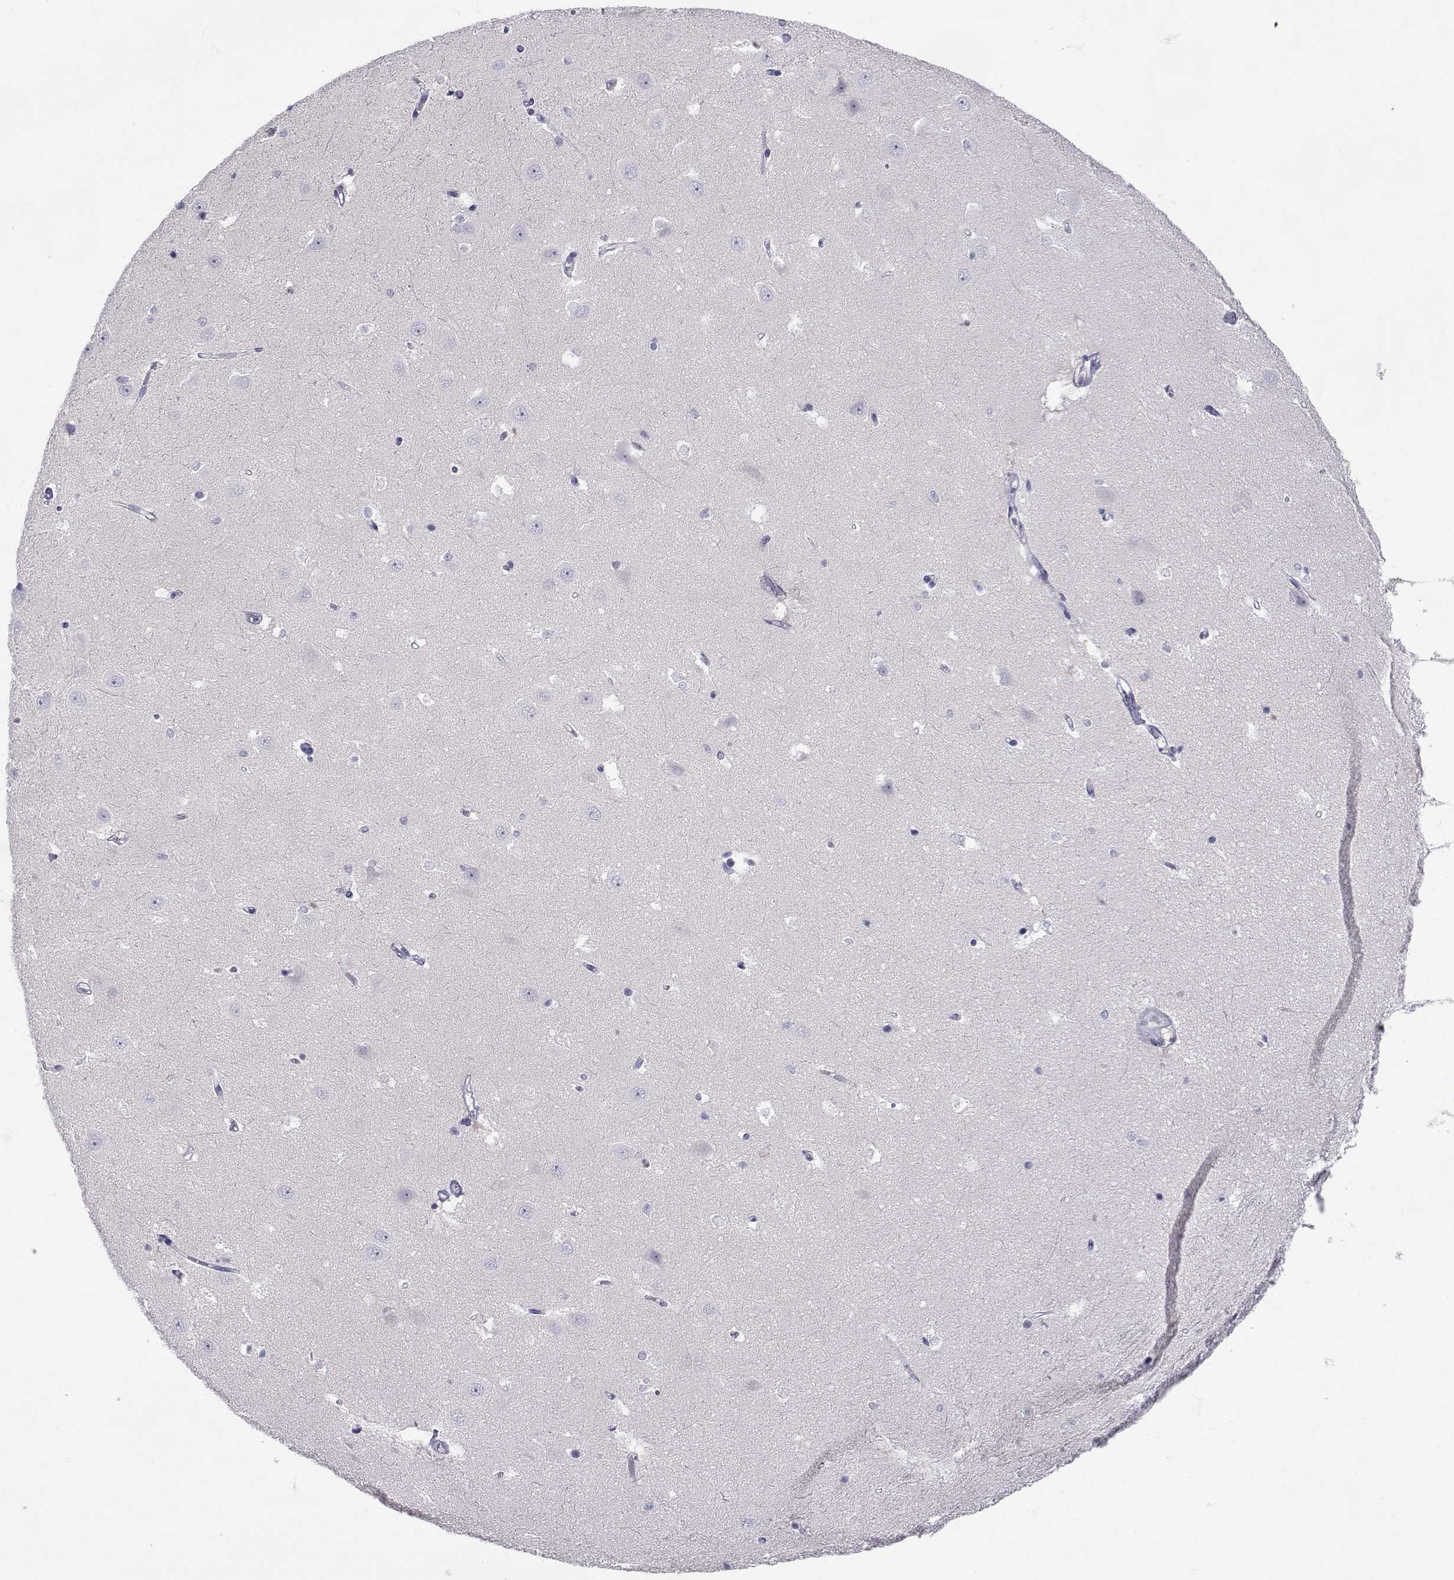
{"staining": {"intensity": "negative", "quantity": "none", "location": "none"}, "tissue": "hippocampus", "cell_type": "Glial cells", "image_type": "normal", "snomed": [{"axis": "morphology", "description": "Normal tissue, NOS"}, {"axis": "topography", "description": "Hippocampus"}], "caption": "Immunohistochemical staining of normal hippocampus shows no significant staining in glial cells. (Brightfield microscopy of DAB (3,3'-diaminobenzidine) immunohistochemistry (IHC) at high magnification).", "gene": "SLC6A3", "patient": {"sex": "male", "age": 44}}